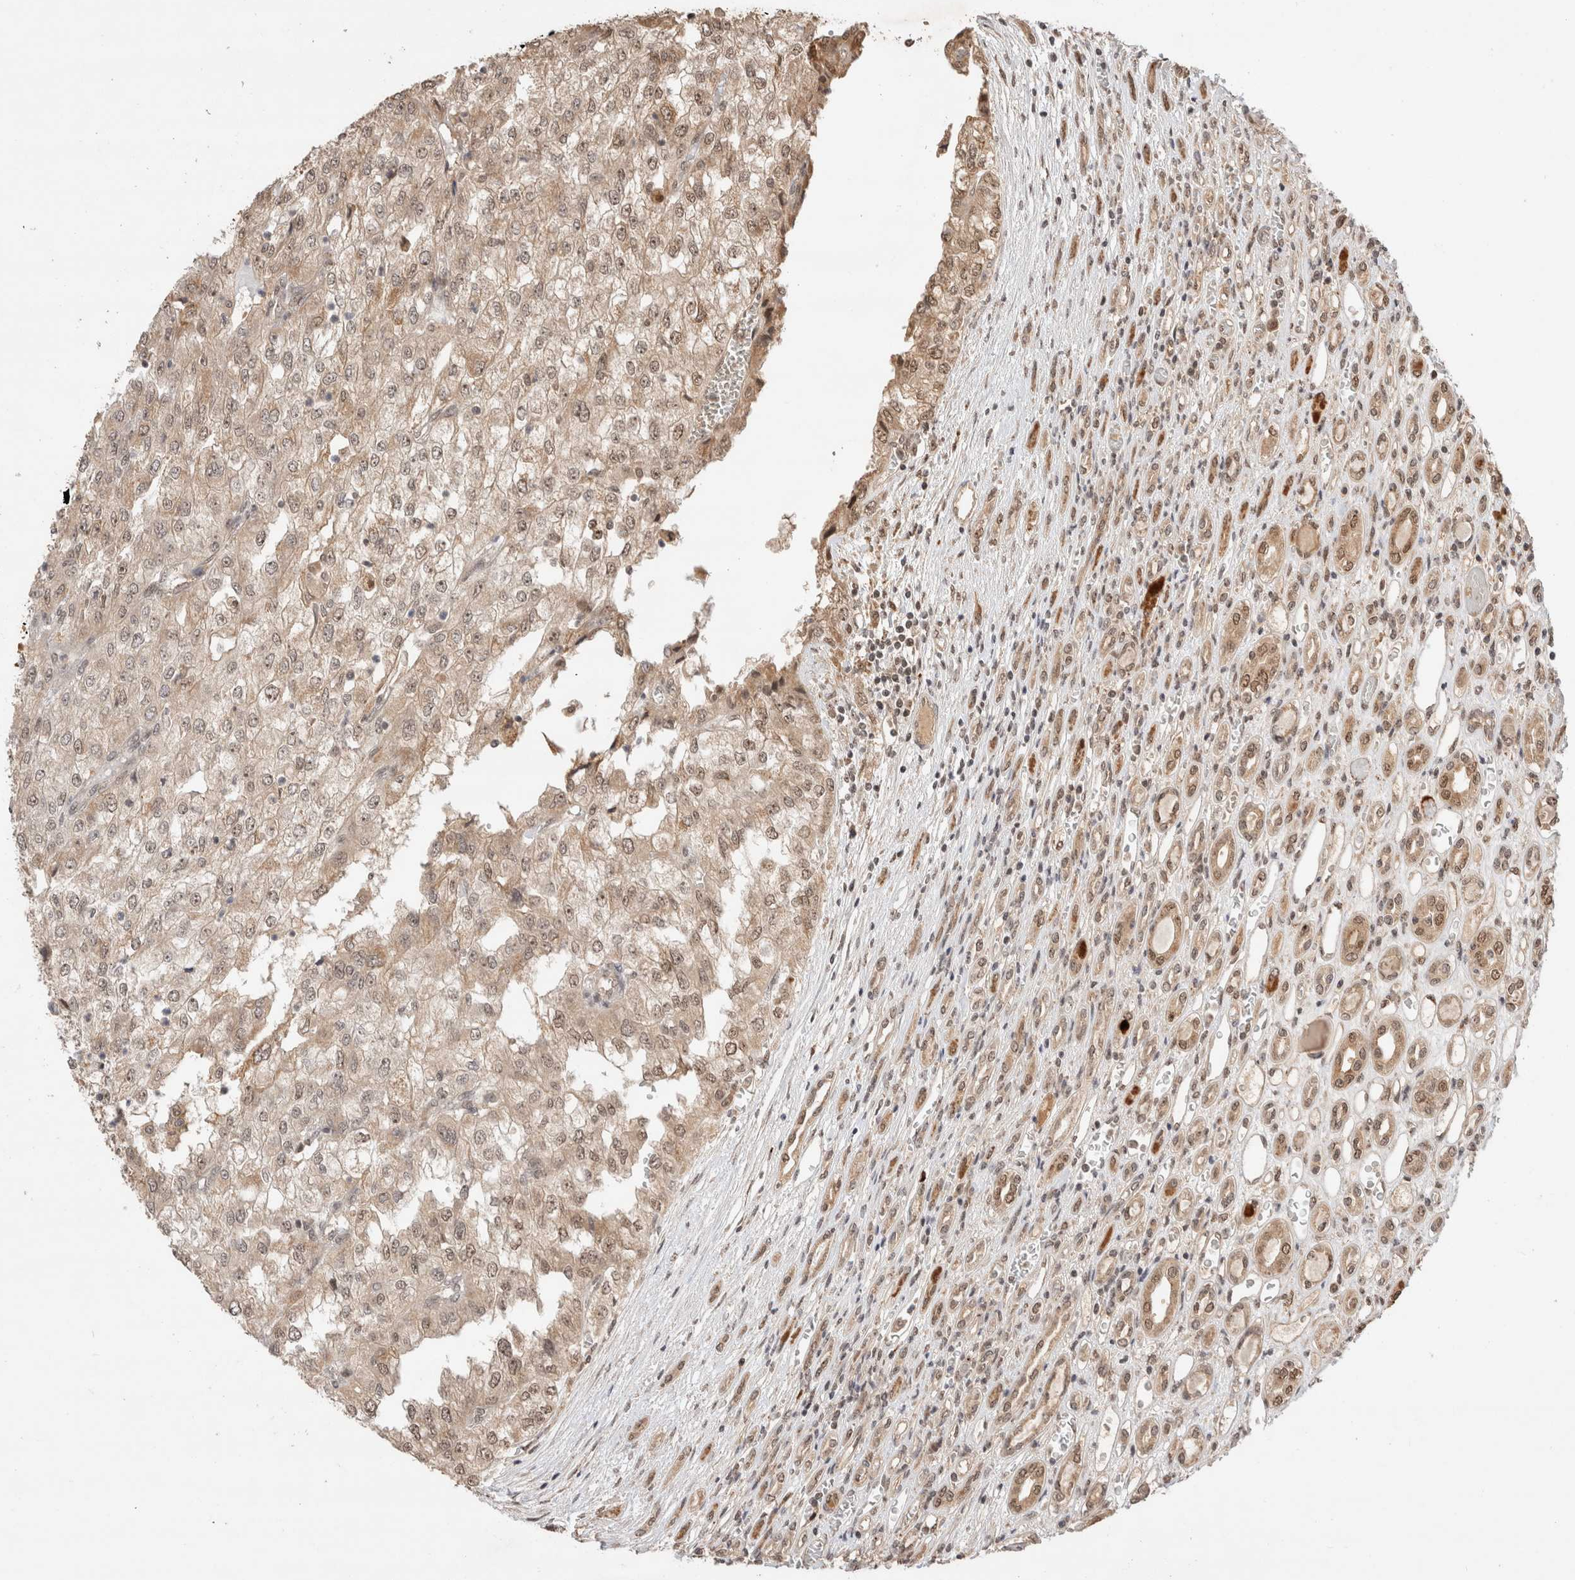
{"staining": {"intensity": "weak", "quantity": ">75%", "location": "cytoplasmic/membranous,nuclear"}, "tissue": "renal cancer", "cell_type": "Tumor cells", "image_type": "cancer", "snomed": [{"axis": "morphology", "description": "Adenocarcinoma, NOS"}, {"axis": "topography", "description": "Kidney"}], "caption": "Tumor cells reveal weak cytoplasmic/membranous and nuclear expression in about >75% of cells in renal cancer. (DAB (3,3'-diaminobenzidine) IHC, brown staining for protein, blue staining for nuclei).", "gene": "MPHOSPH6", "patient": {"sex": "female", "age": 54}}